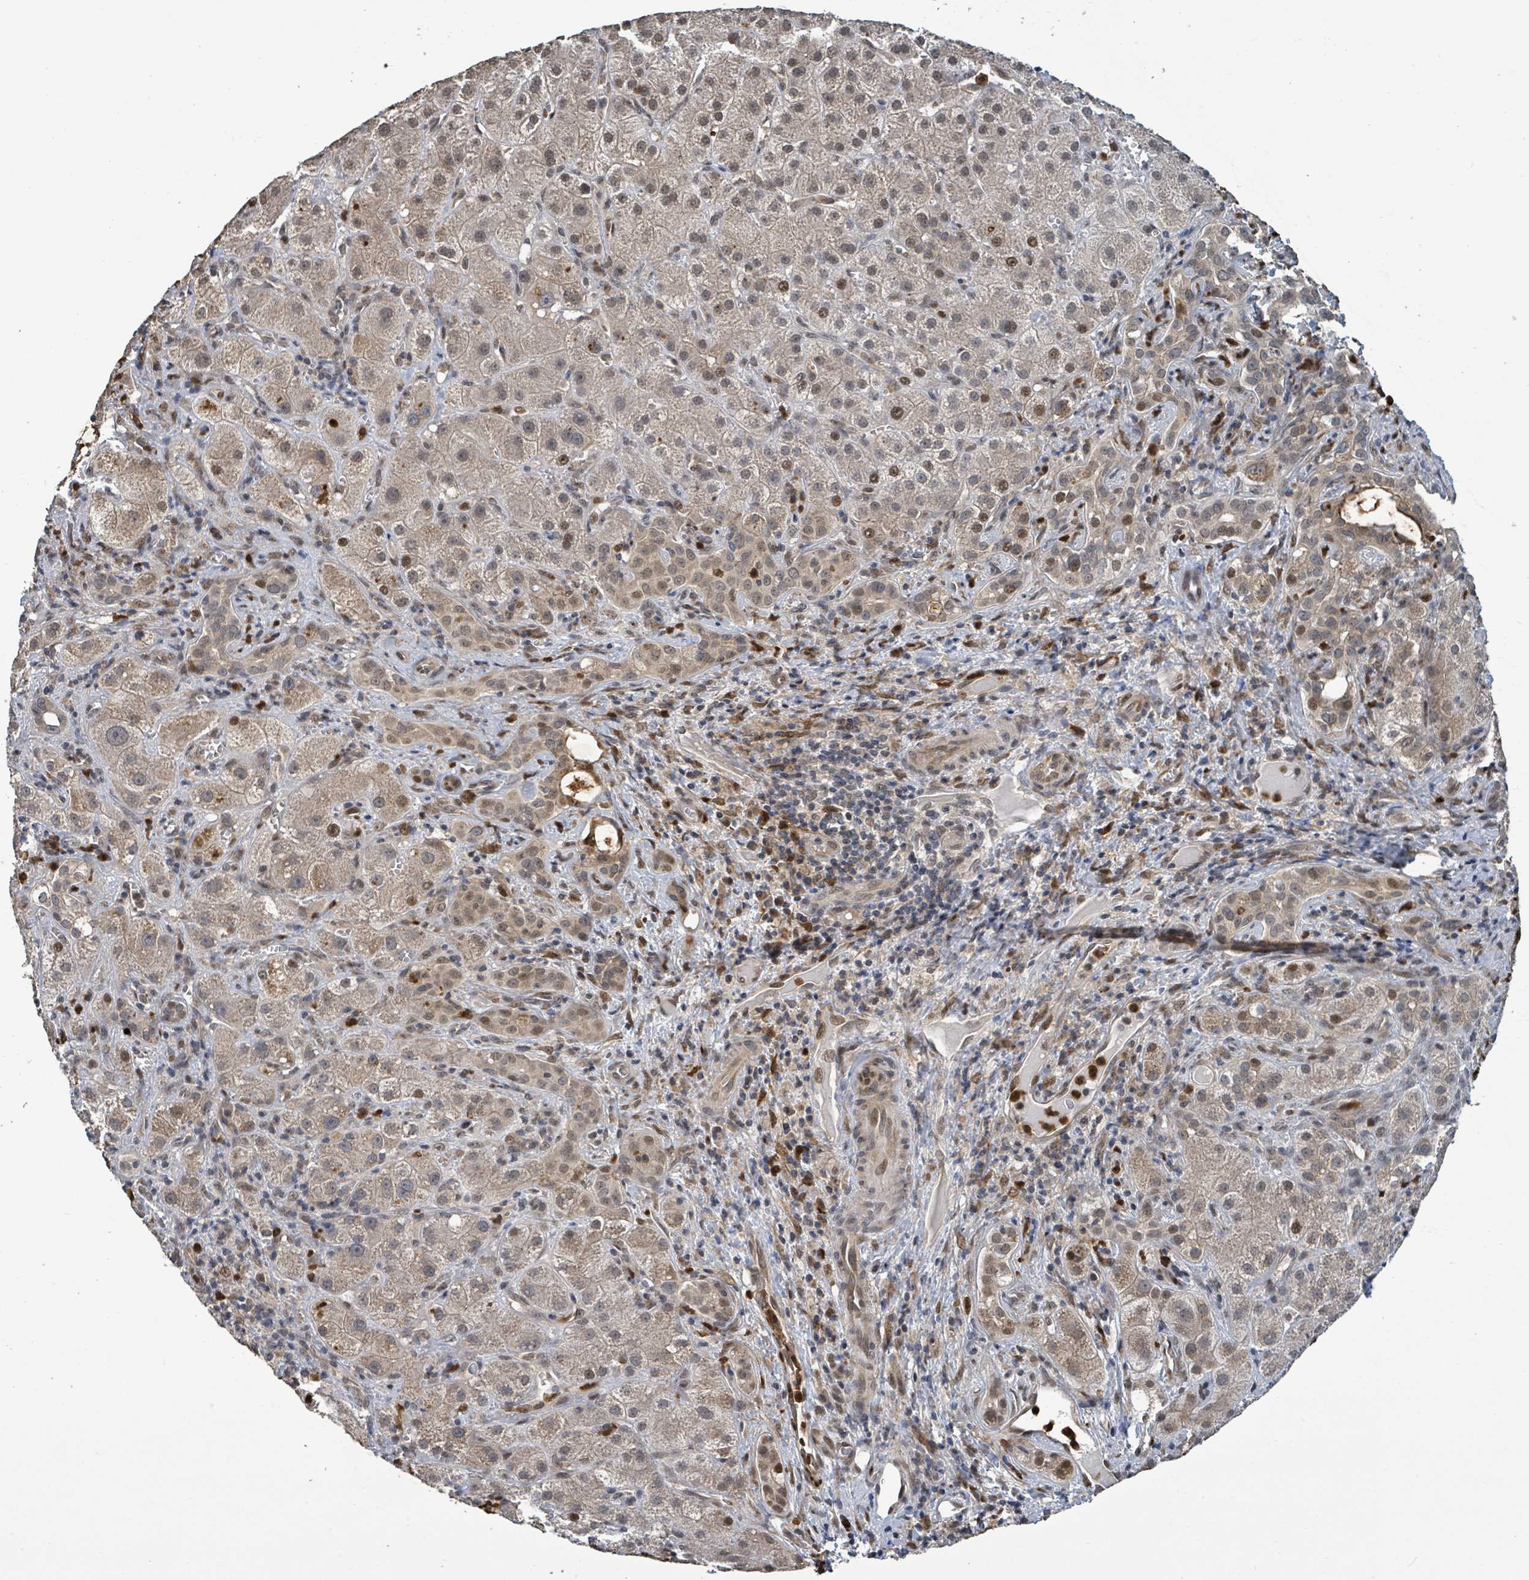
{"staining": {"intensity": "weak", "quantity": "25%-75%", "location": "cytoplasmic/membranous,nuclear"}, "tissue": "liver cancer", "cell_type": "Tumor cells", "image_type": "cancer", "snomed": [{"axis": "morphology", "description": "Cholangiocarcinoma"}, {"axis": "topography", "description": "Liver"}], "caption": "IHC (DAB (3,3'-diaminobenzidine)) staining of liver cholangiocarcinoma exhibits weak cytoplasmic/membranous and nuclear protein positivity in about 25%-75% of tumor cells. (DAB IHC, brown staining for protein, blue staining for nuclei).", "gene": "COQ6", "patient": {"sex": "male", "age": 67}}